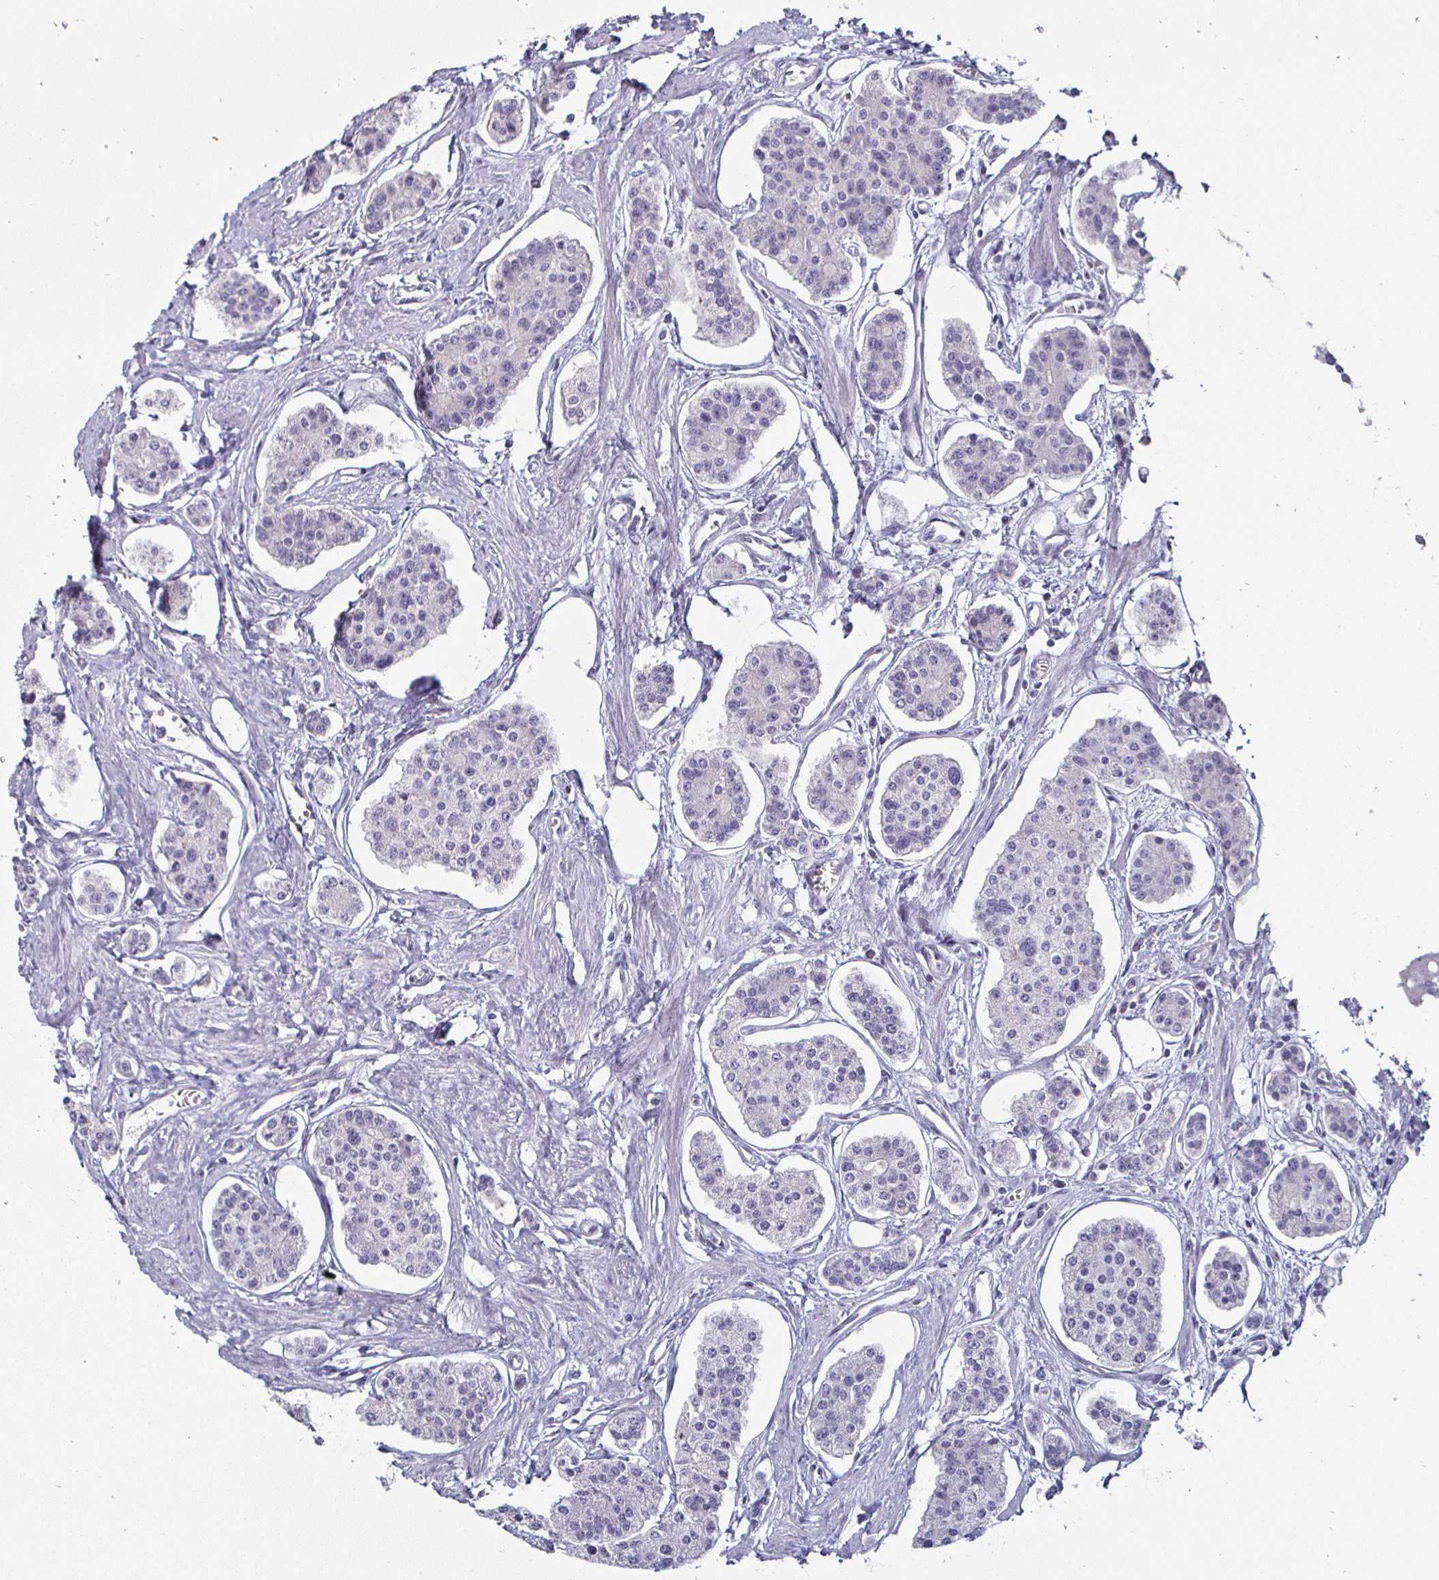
{"staining": {"intensity": "negative", "quantity": "none", "location": "none"}, "tissue": "carcinoid", "cell_type": "Tumor cells", "image_type": "cancer", "snomed": [{"axis": "morphology", "description": "Carcinoid, malignant, NOS"}, {"axis": "topography", "description": "Small intestine"}], "caption": "IHC image of human carcinoid (malignant) stained for a protein (brown), which reveals no staining in tumor cells. (DAB immunohistochemistry (IHC), high magnification).", "gene": "DMRTB1", "patient": {"sex": "female", "age": 65}}